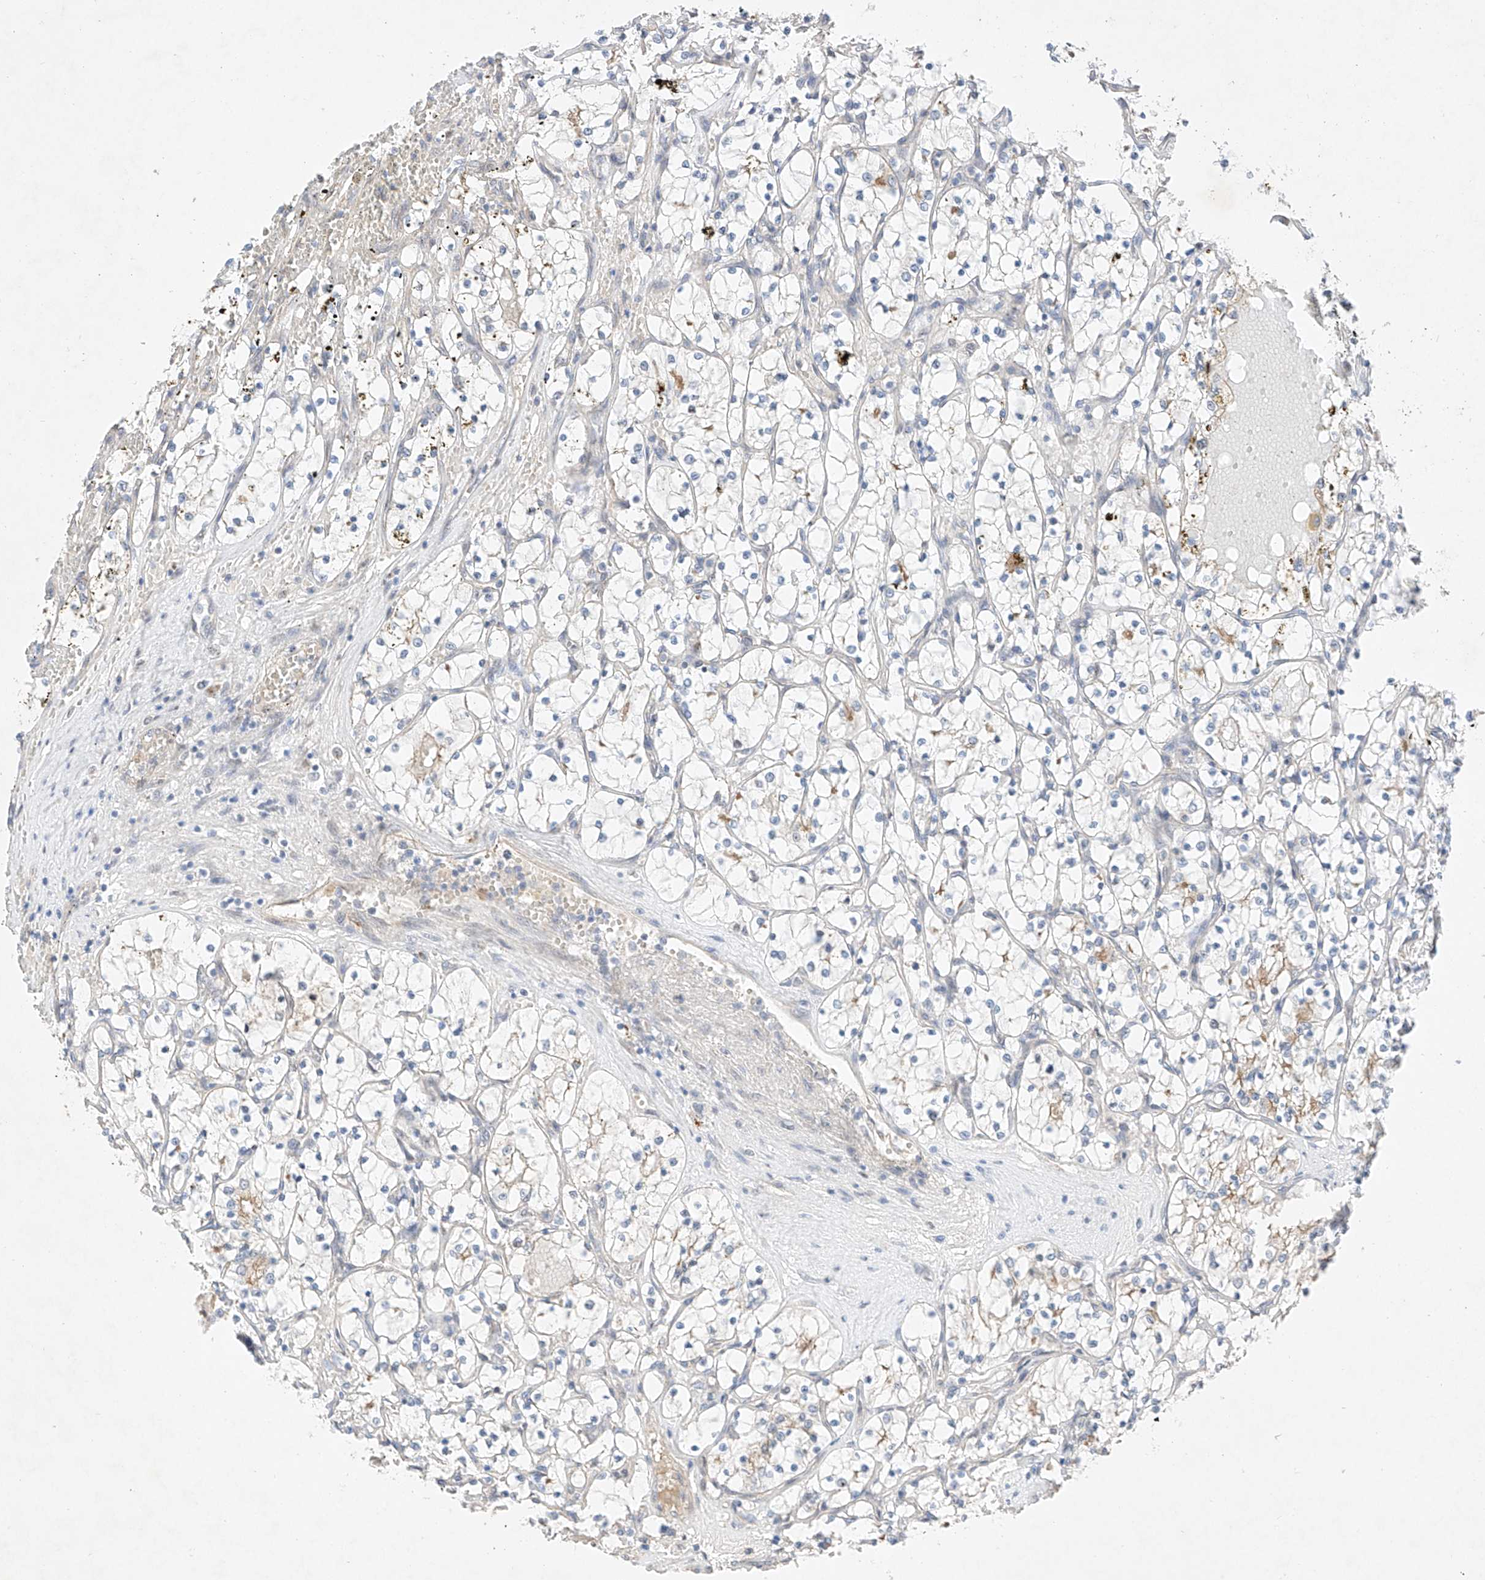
{"staining": {"intensity": "negative", "quantity": "none", "location": "none"}, "tissue": "renal cancer", "cell_type": "Tumor cells", "image_type": "cancer", "snomed": [{"axis": "morphology", "description": "Adenocarcinoma, NOS"}, {"axis": "topography", "description": "Kidney"}], "caption": "Immunohistochemistry histopathology image of human adenocarcinoma (renal) stained for a protein (brown), which shows no positivity in tumor cells.", "gene": "IL22RA2", "patient": {"sex": "female", "age": 69}}